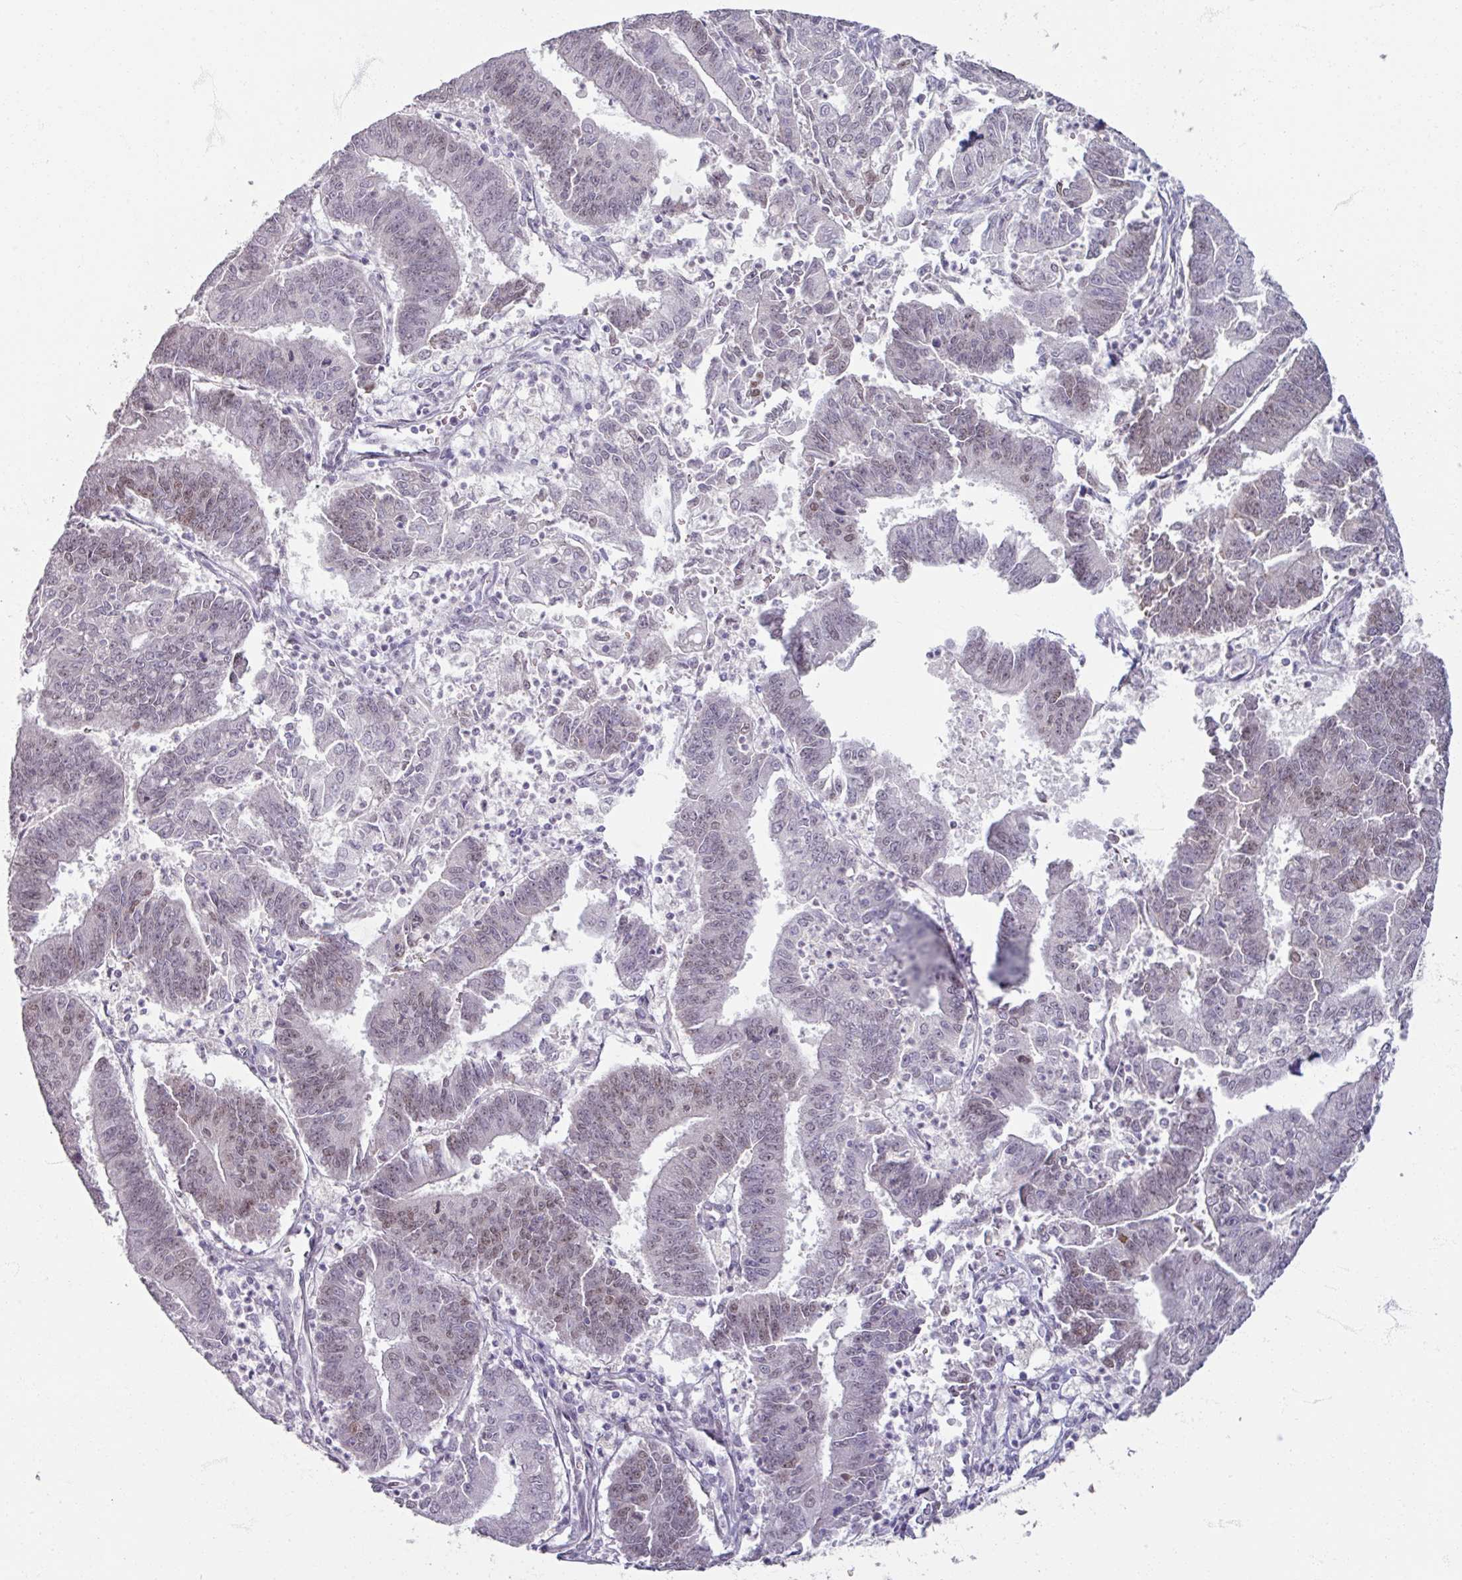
{"staining": {"intensity": "weak", "quantity": "<25%", "location": "nuclear"}, "tissue": "endometrial cancer", "cell_type": "Tumor cells", "image_type": "cancer", "snomed": [{"axis": "morphology", "description": "Adenocarcinoma, NOS"}, {"axis": "topography", "description": "Endometrium"}], "caption": "This micrograph is of endometrial cancer (adenocarcinoma) stained with immunohistochemistry (IHC) to label a protein in brown with the nuclei are counter-stained blue. There is no staining in tumor cells. Nuclei are stained in blue.", "gene": "SOX11", "patient": {"sex": "female", "age": 73}}